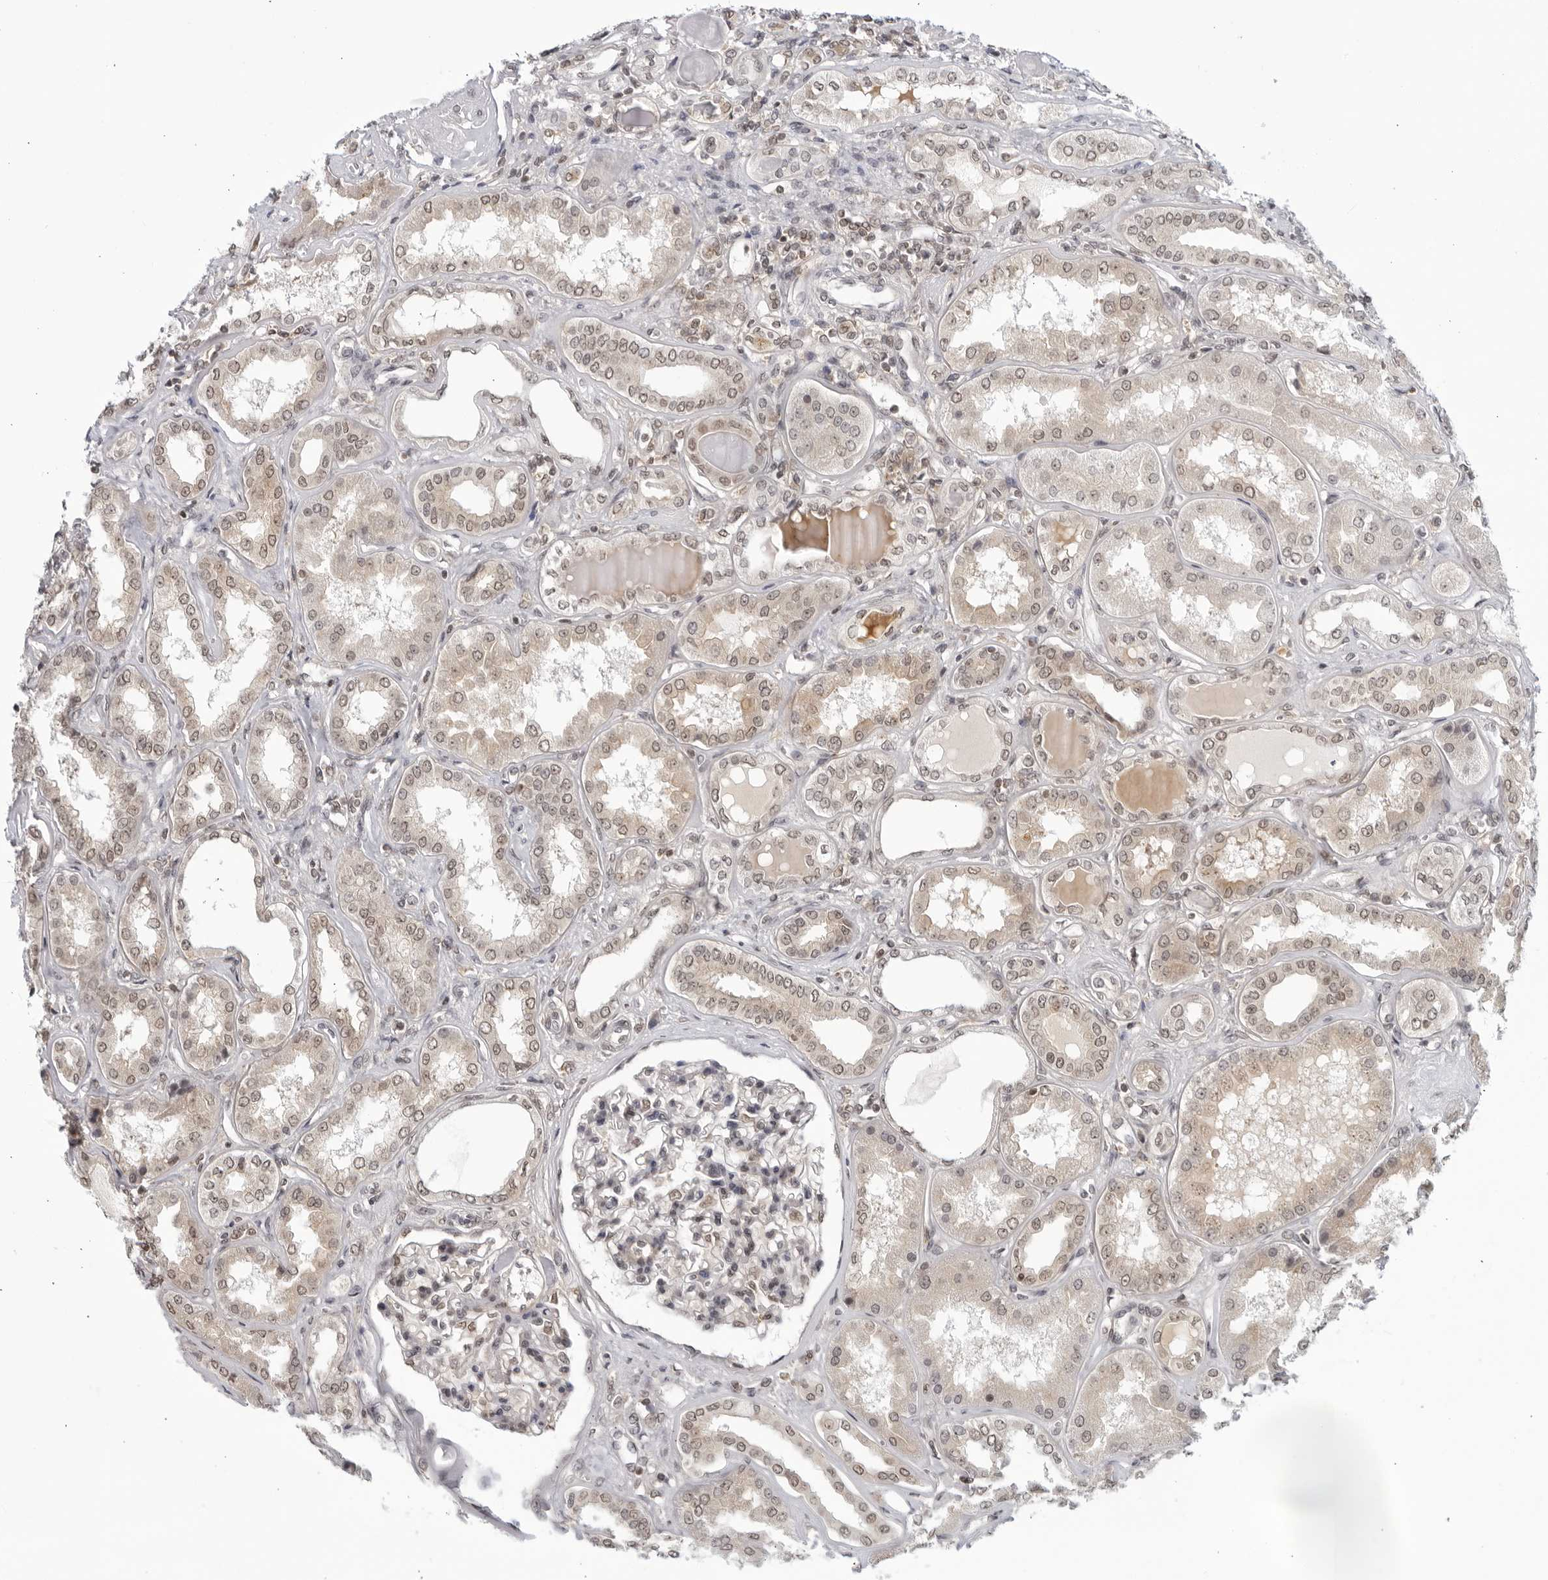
{"staining": {"intensity": "moderate", "quantity": "25%-75%", "location": "nuclear"}, "tissue": "kidney", "cell_type": "Cells in glomeruli", "image_type": "normal", "snomed": [{"axis": "morphology", "description": "Normal tissue, NOS"}, {"axis": "topography", "description": "Kidney"}], "caption": "Immunohistochemistry (DAB) staining of normal human kidney shows moderate nuclear protein expression in approximately 25%-75% of cells in glomeruli.", "gene": "CC2D1B", "patient": {"sex": "female", "age": 56}}